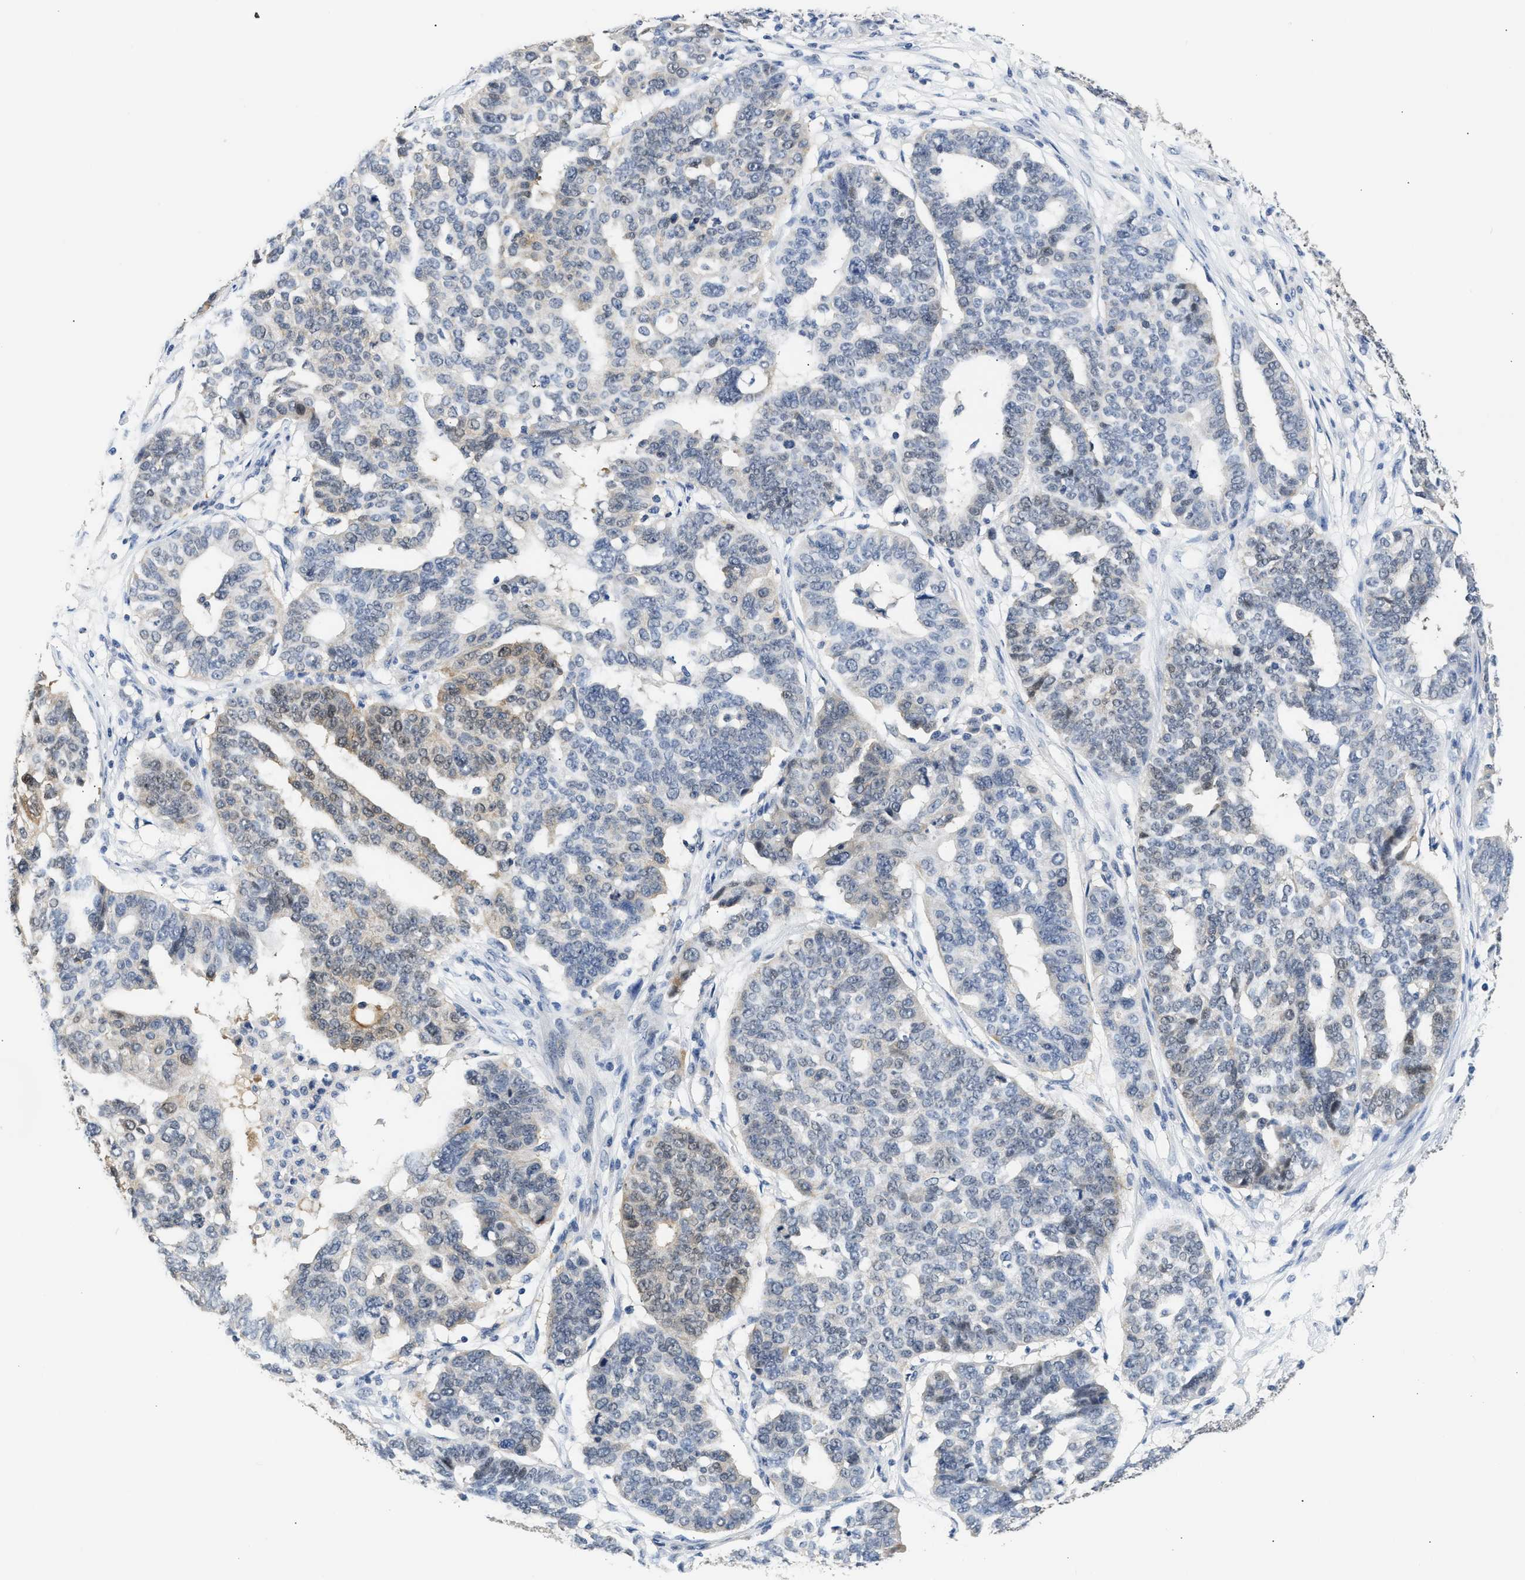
{"staining": {"intensity": "weak", "quantity": "<25%", "location": "cytoplasmic/membranous"}, "tissue": "ovarian cancer", "cell_type": "Tumor cells", "image_type": "cancer", "snomed": [{"axis": "morphology", "description": "Cystadenocarcinoma, serous, NOS"}, {"axis": "topography", "description": "Ovary"}], "caption": "DAB (3,3'-diaminobenzidine) immunohistochemical staining of ovarian cancer (serous cystadenocarcinoma) displays no significant expression in tumor cells.", "gene": "PPM1L", "patient": {"sex": "female", "age": 59}}